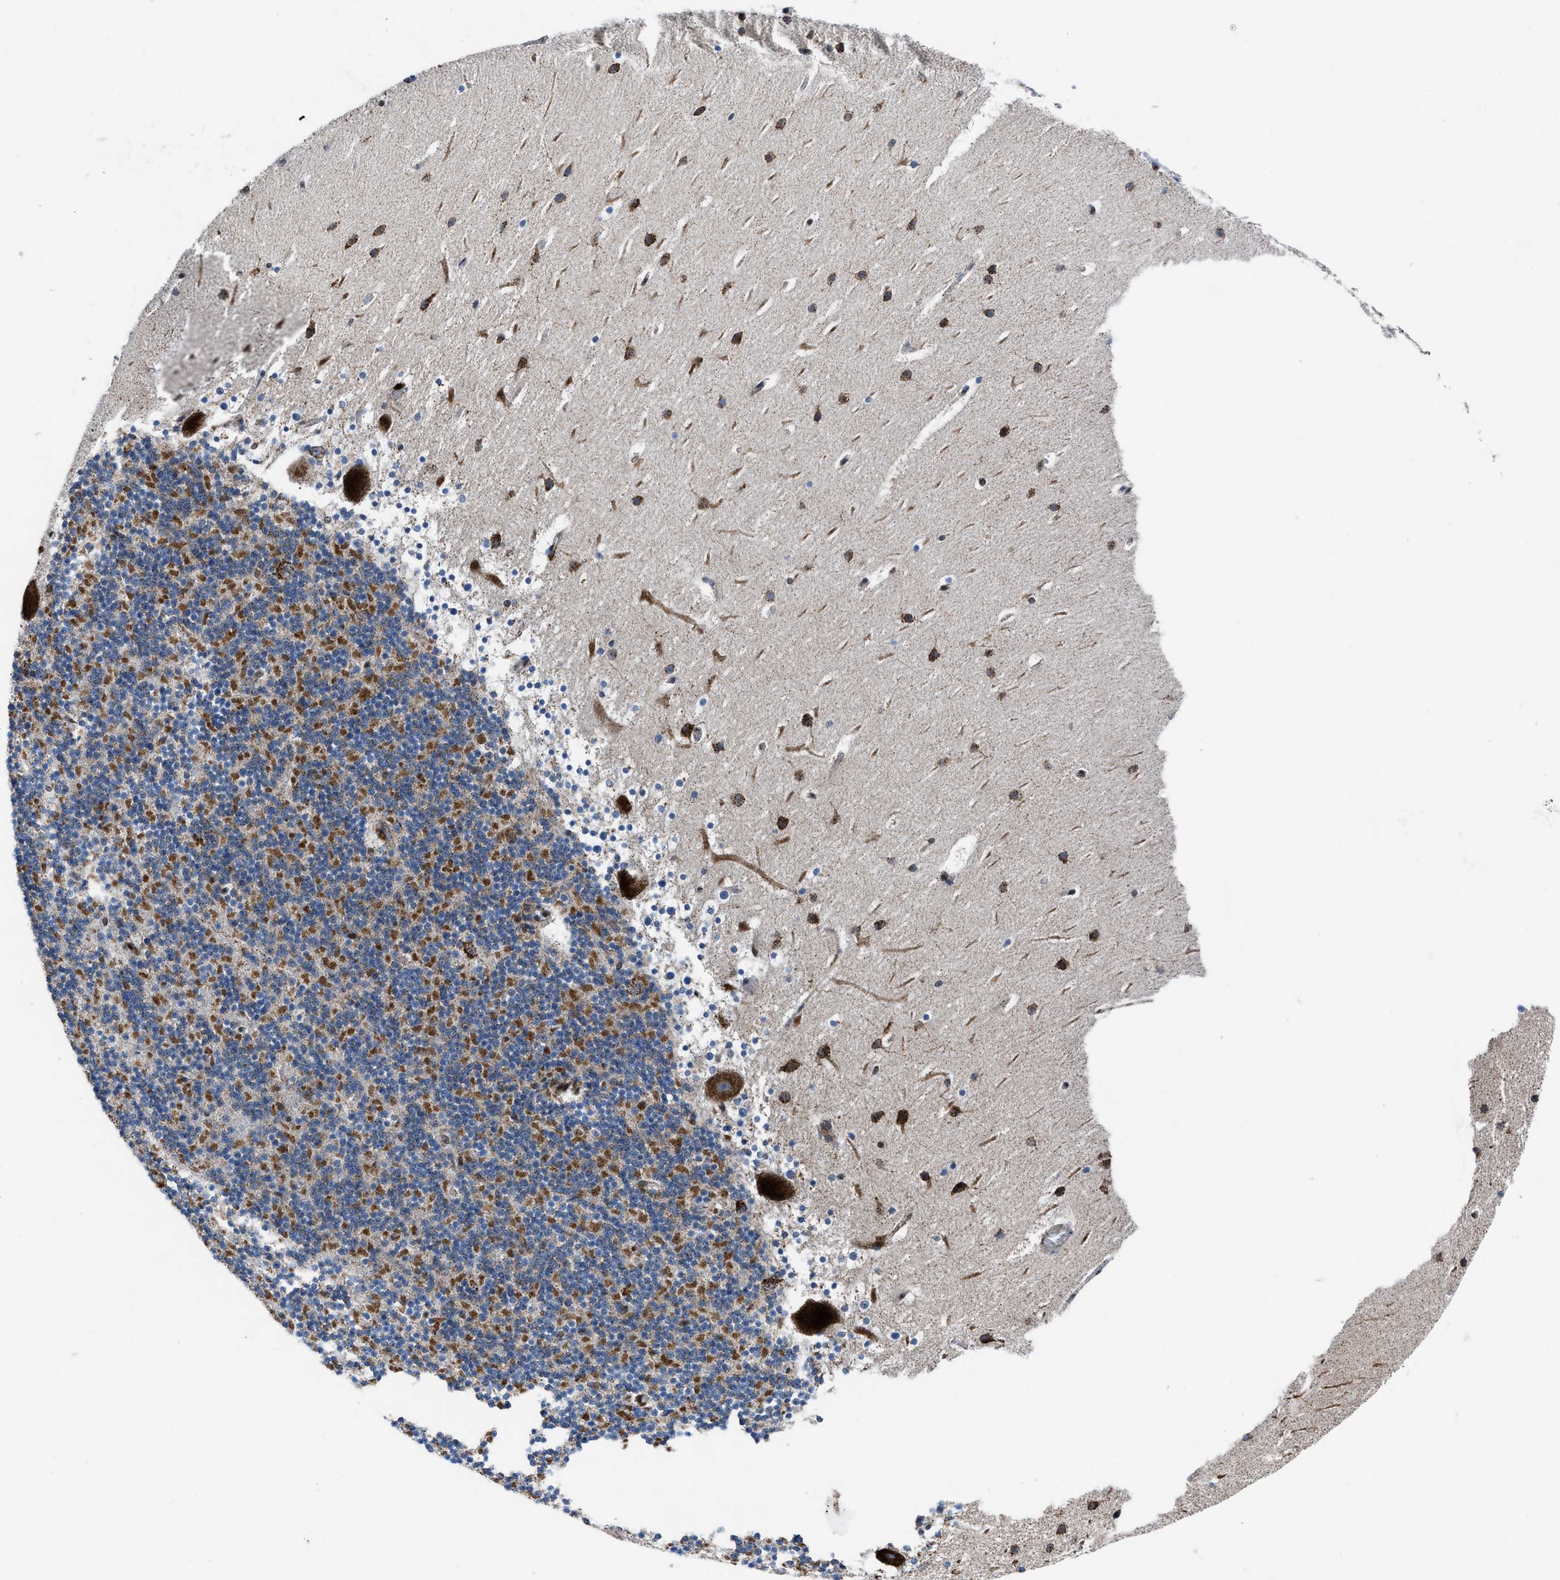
{"staining": {"intensity": "moderate", "quantity": "25%-75%", "location": "cytoplasmic/membranous"}, "tissue": "cerebellum", "cell_type": "Cells in granular layer", "image_type": "normal", "snomed": [{"axis": "morphology", "description": "Normal tissue, NOS"}, {"axis": "topography", "description": "Cerebellum"}], "caption": "Brown immunohistochemical staining in normal human cerebellum demonstrates moderate cytoplasmic/membranous expression in approximately 25%-75% of cells in granular layer.", "gene": "LMO2", "patient": {"sex": "male", "age": 45}}